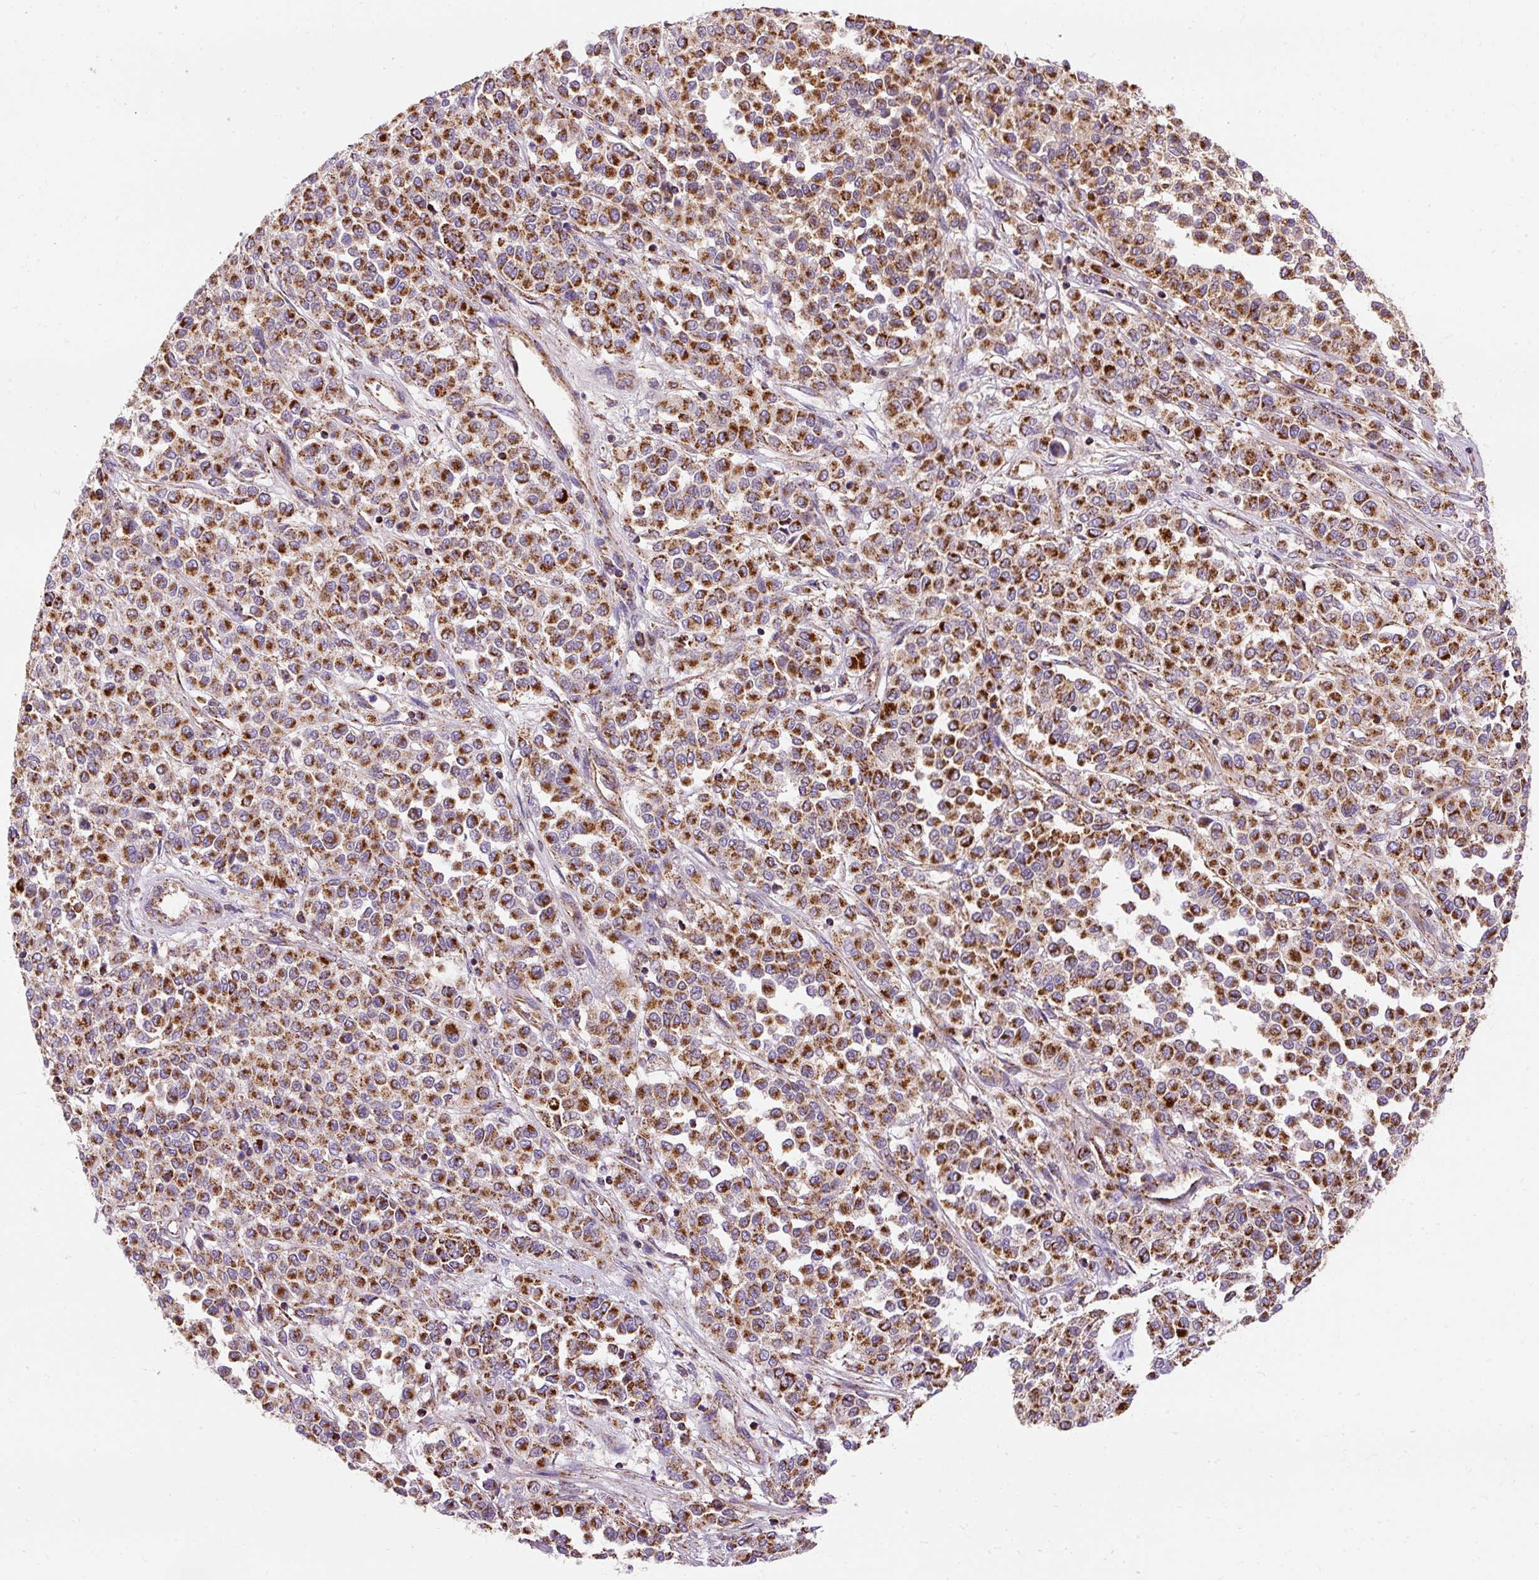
{"staining": {"intensity": "strong", "quantity": ">75%", "location": "cytoplasmic/membranous"}, "tissue": "melanoma", "cell_type": "Tumor cells", "image_type": "cancer", "snomed": [{"axis": "morphology", "description": "Malignant melanoma, Metastatic site"}, {"axis": "topography", "description": "Pancreas"}], "caption": "A high-resolution micrograph shows IHC staining of malignant melanoma (metastatic site), which shows strong cytoplasmic/membranous positivity in approximately >75% of tumor cells. (DAB IHC with brightfield microscopy, high magnification).", "gene": "CEP290", "patient": {"sex": "female", "age": 30}}